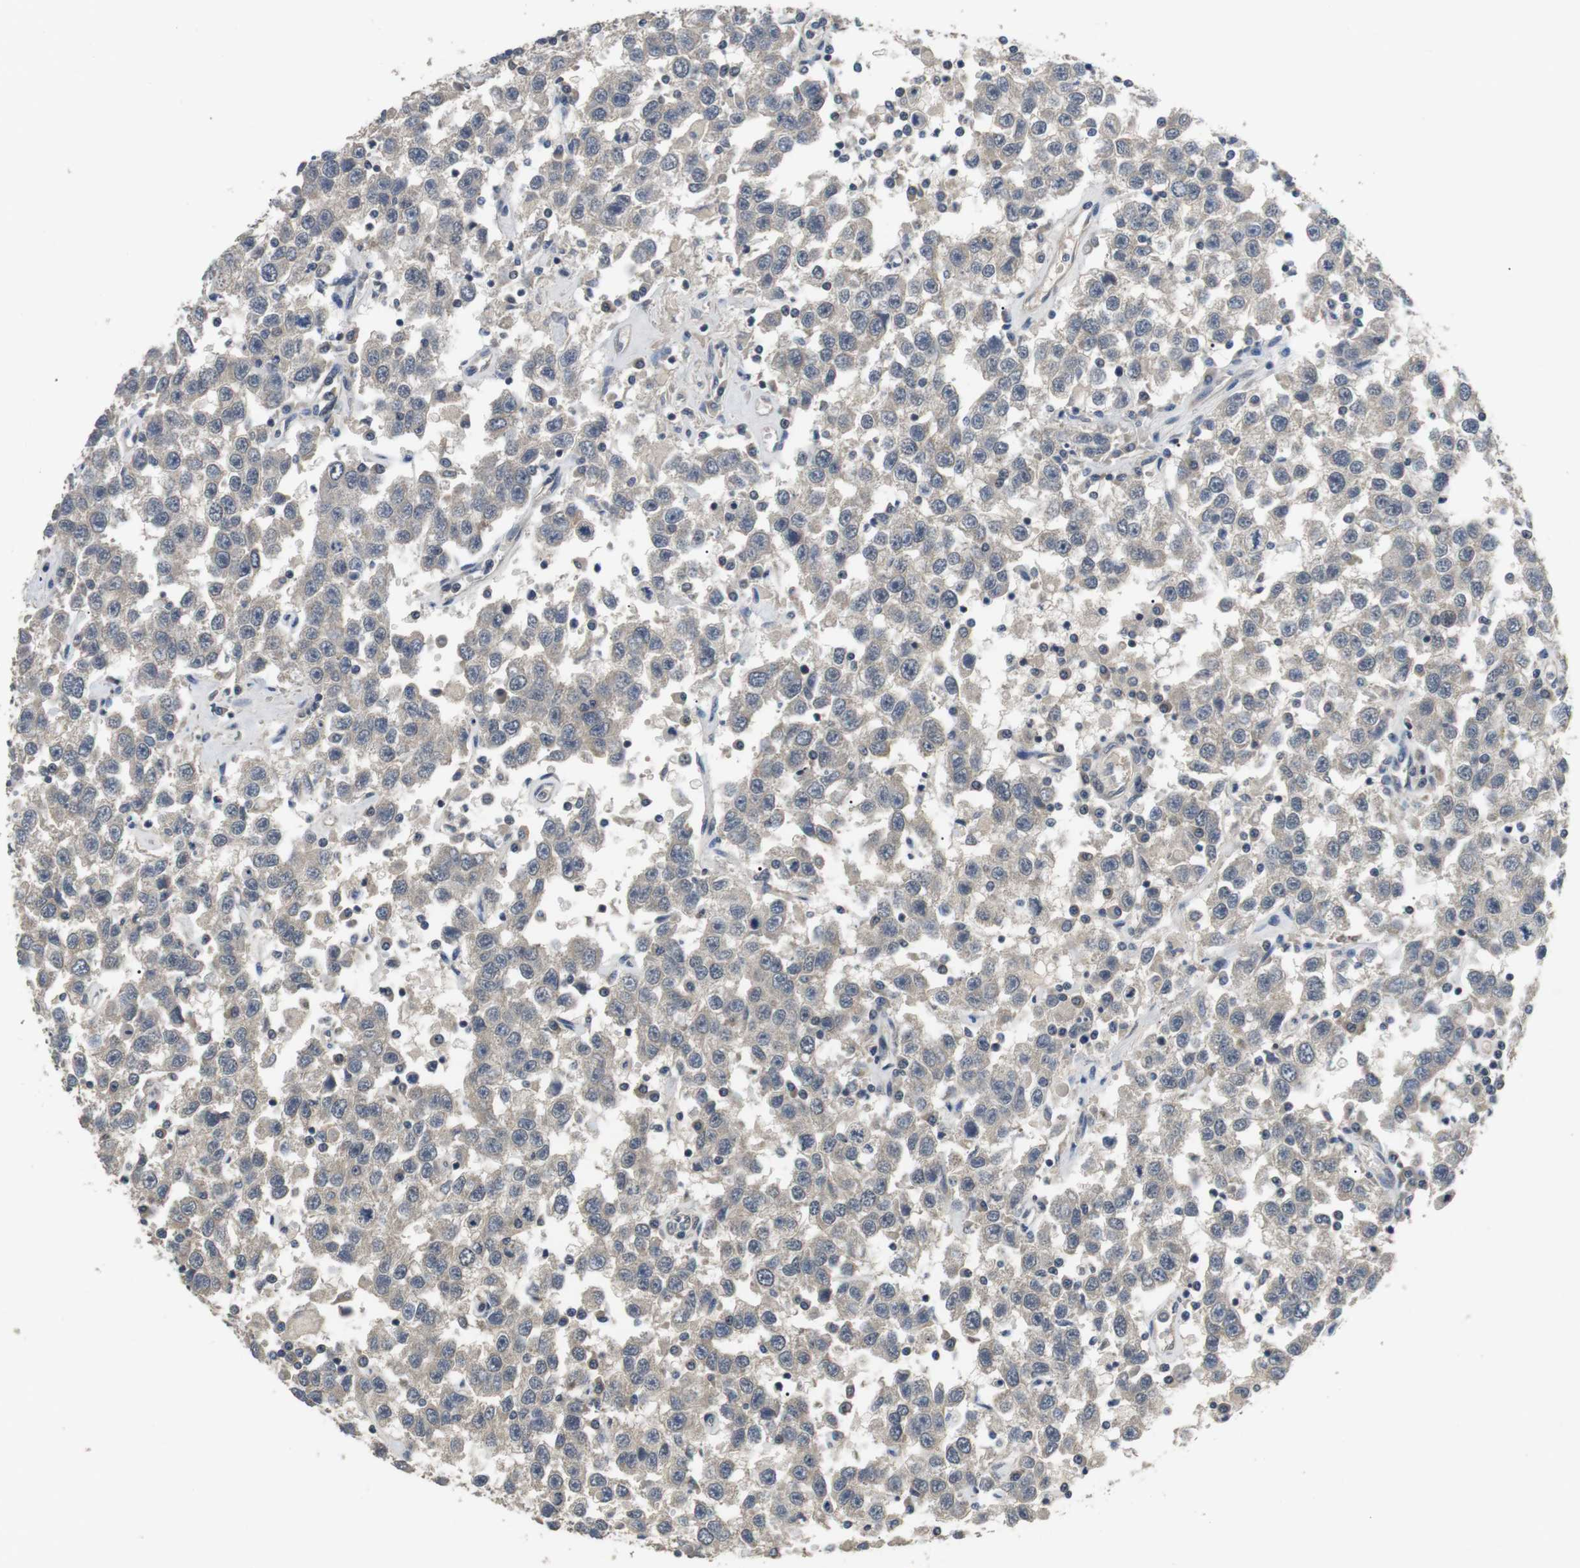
{"staining": {"intensity": "negative", "quantity": "none", "location": "none"}, "tissue": "testis cancer", "cell_type": "Tumor cells", "image_type": "cancer", "snomed": [{"axis": "morphology", "description": "Seminoma, NOS"}, {"axis": "topography", "description": "Testis"}], "caption": "IHC of testis cancer (seminoma) displays no staining in tumor cells.", "gene": "ADGRL3", "patient": {"sex": "male", "age": 41}}